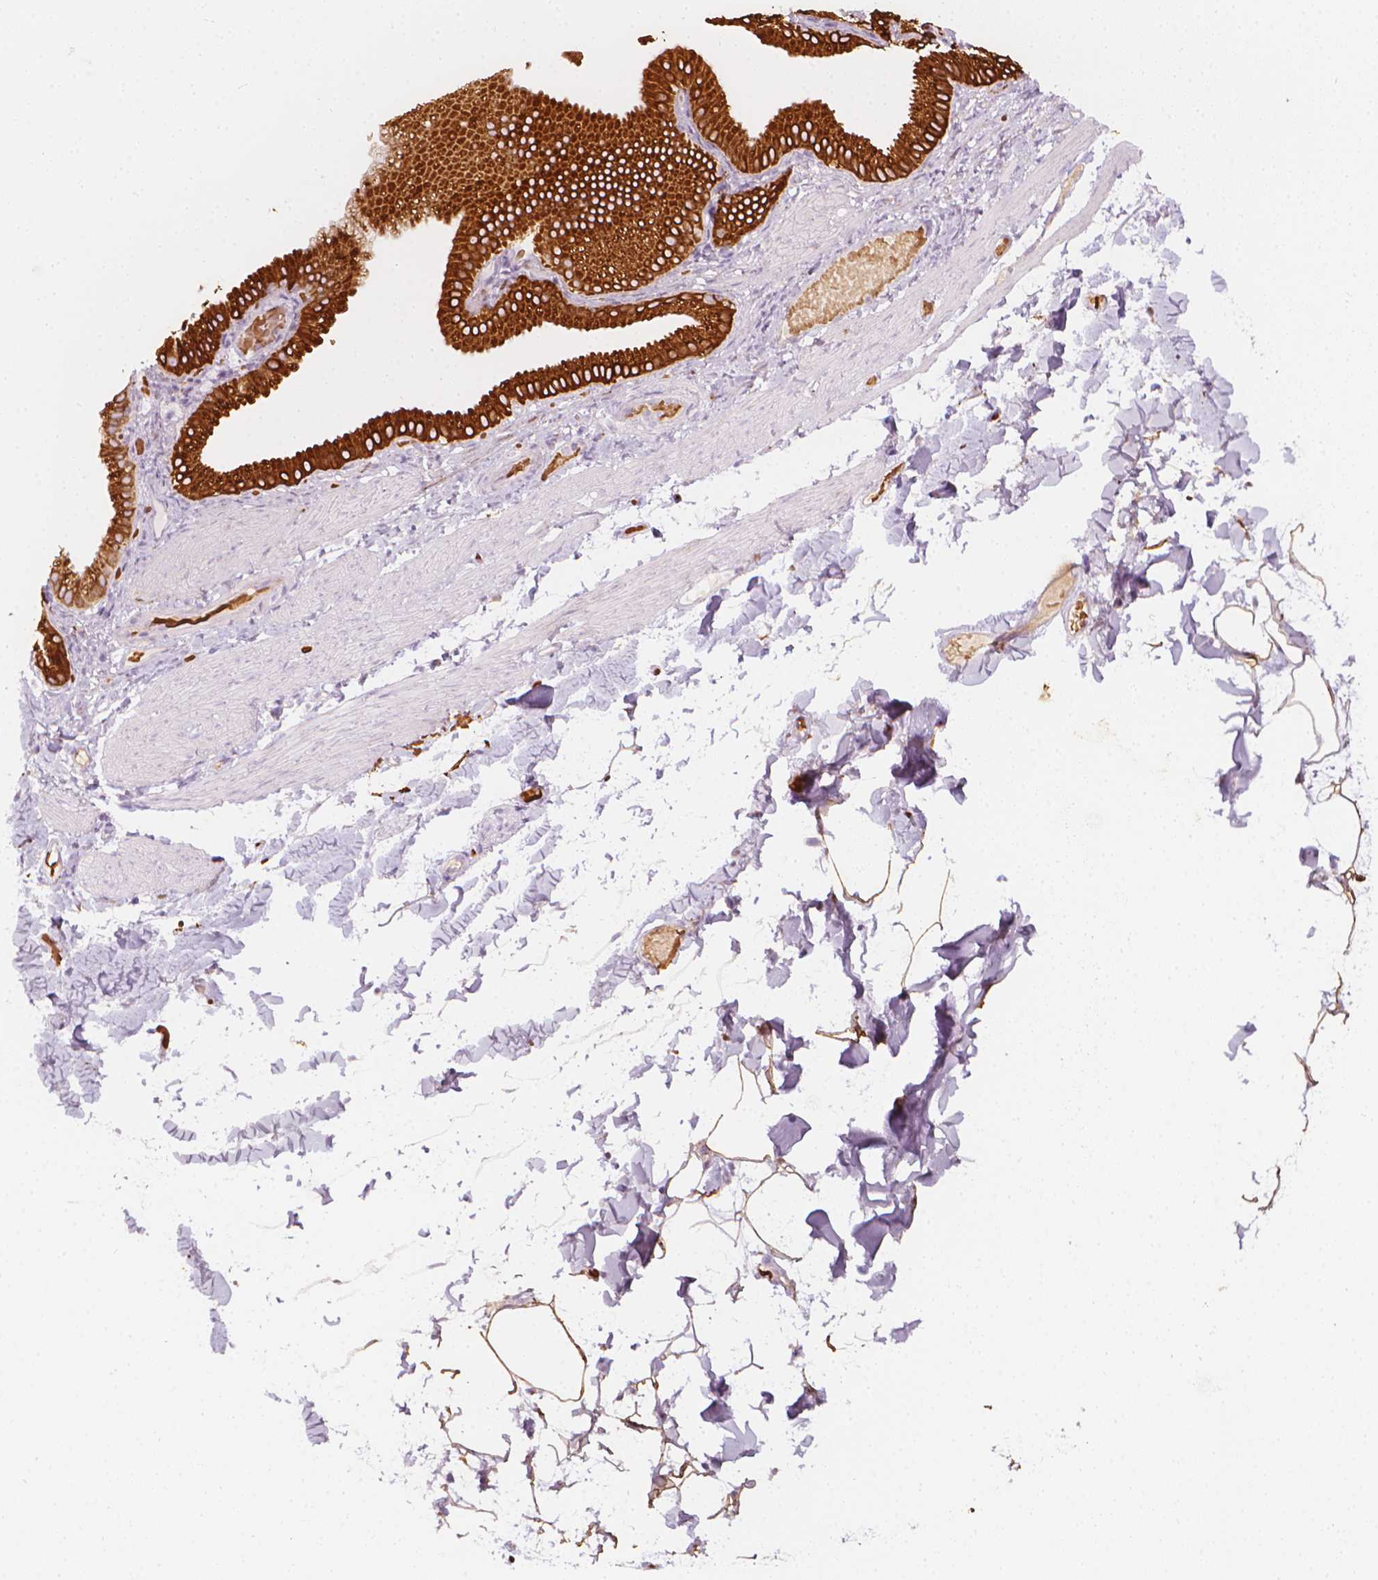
{"staining": {"intensity": "moderate", "quantity": "<25%", "location": "cytoplasmic/membranous"}, "tissue": "adipose tissue", "cell_type": "Adipocytes", "image_type": "normal", "snomed": [{"axis": "morphology", "description": "Normal tissue, NOS"}, {"axis": "topography", "description": "Gallbladder"}, {"axis": "topography", "description": "Peripheral nerve tissue"}], "caption": "This image exhibits unremarkable adipose tissue stained with IHC to label a protein in brown. The cytoplasmic/membranous of adipocytes show moderate positivity for the protein. Nuclei are counter-stained blue.", "gene": "CES1", "patient": {"sex": "female", "age": 45}}